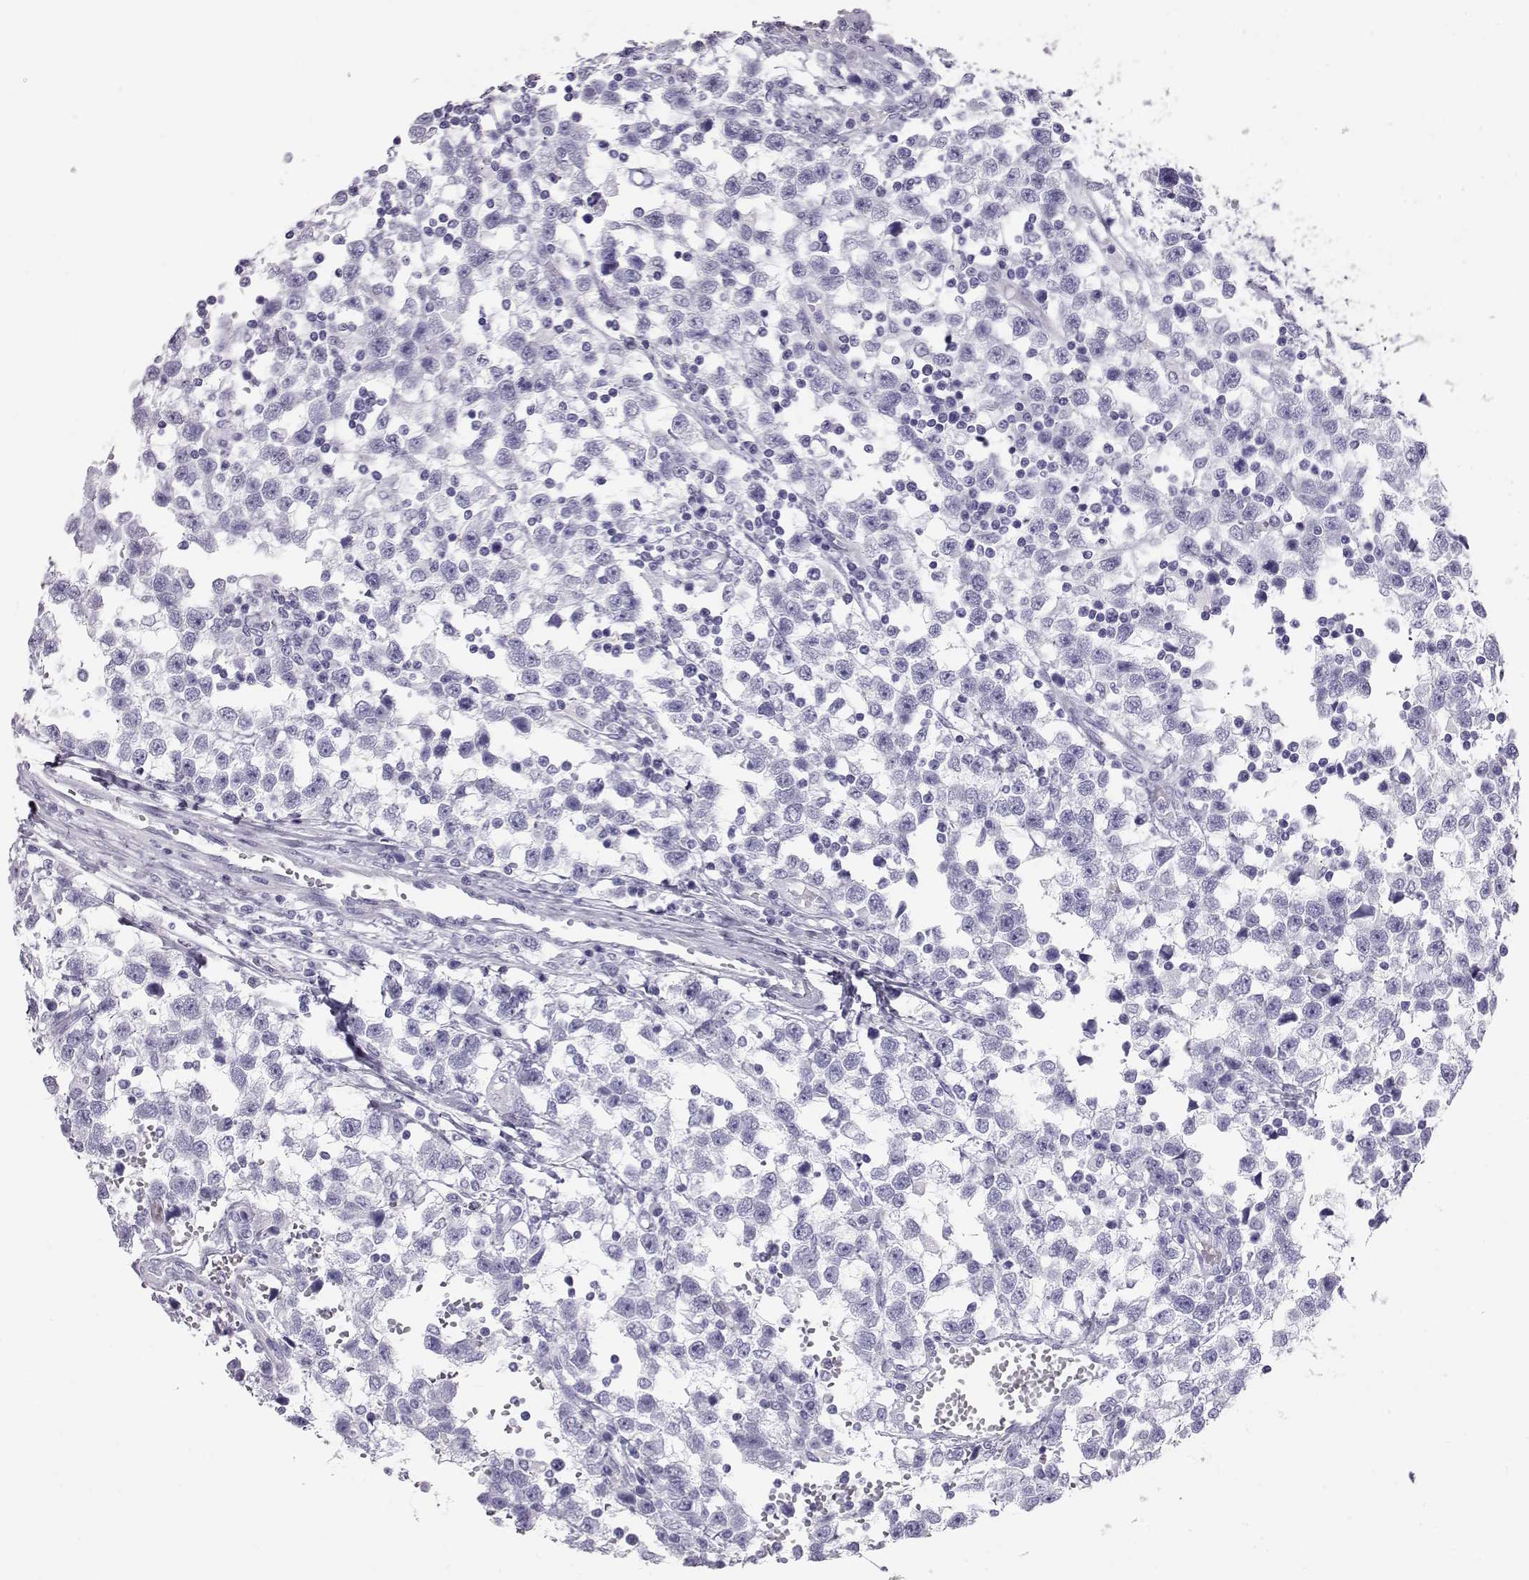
{"staining": {"intensity": "negative", "quantity": "none", "location": "none"}, "tissue": "testis cancer", "cell_type": "Tumor cells", "image_type": "cancer", "snomed": [{"axis": "morphology", "description": "Seminoma, NOS"}, {"axis": "topography", "description": "Testis"}], "caption": "Testis cancer (seminoma) was stained to show a protein in brown. There is no significant positivity in tumor cells.", "gene": "RD3", "patient": {"sex": "male", "age": 34}}